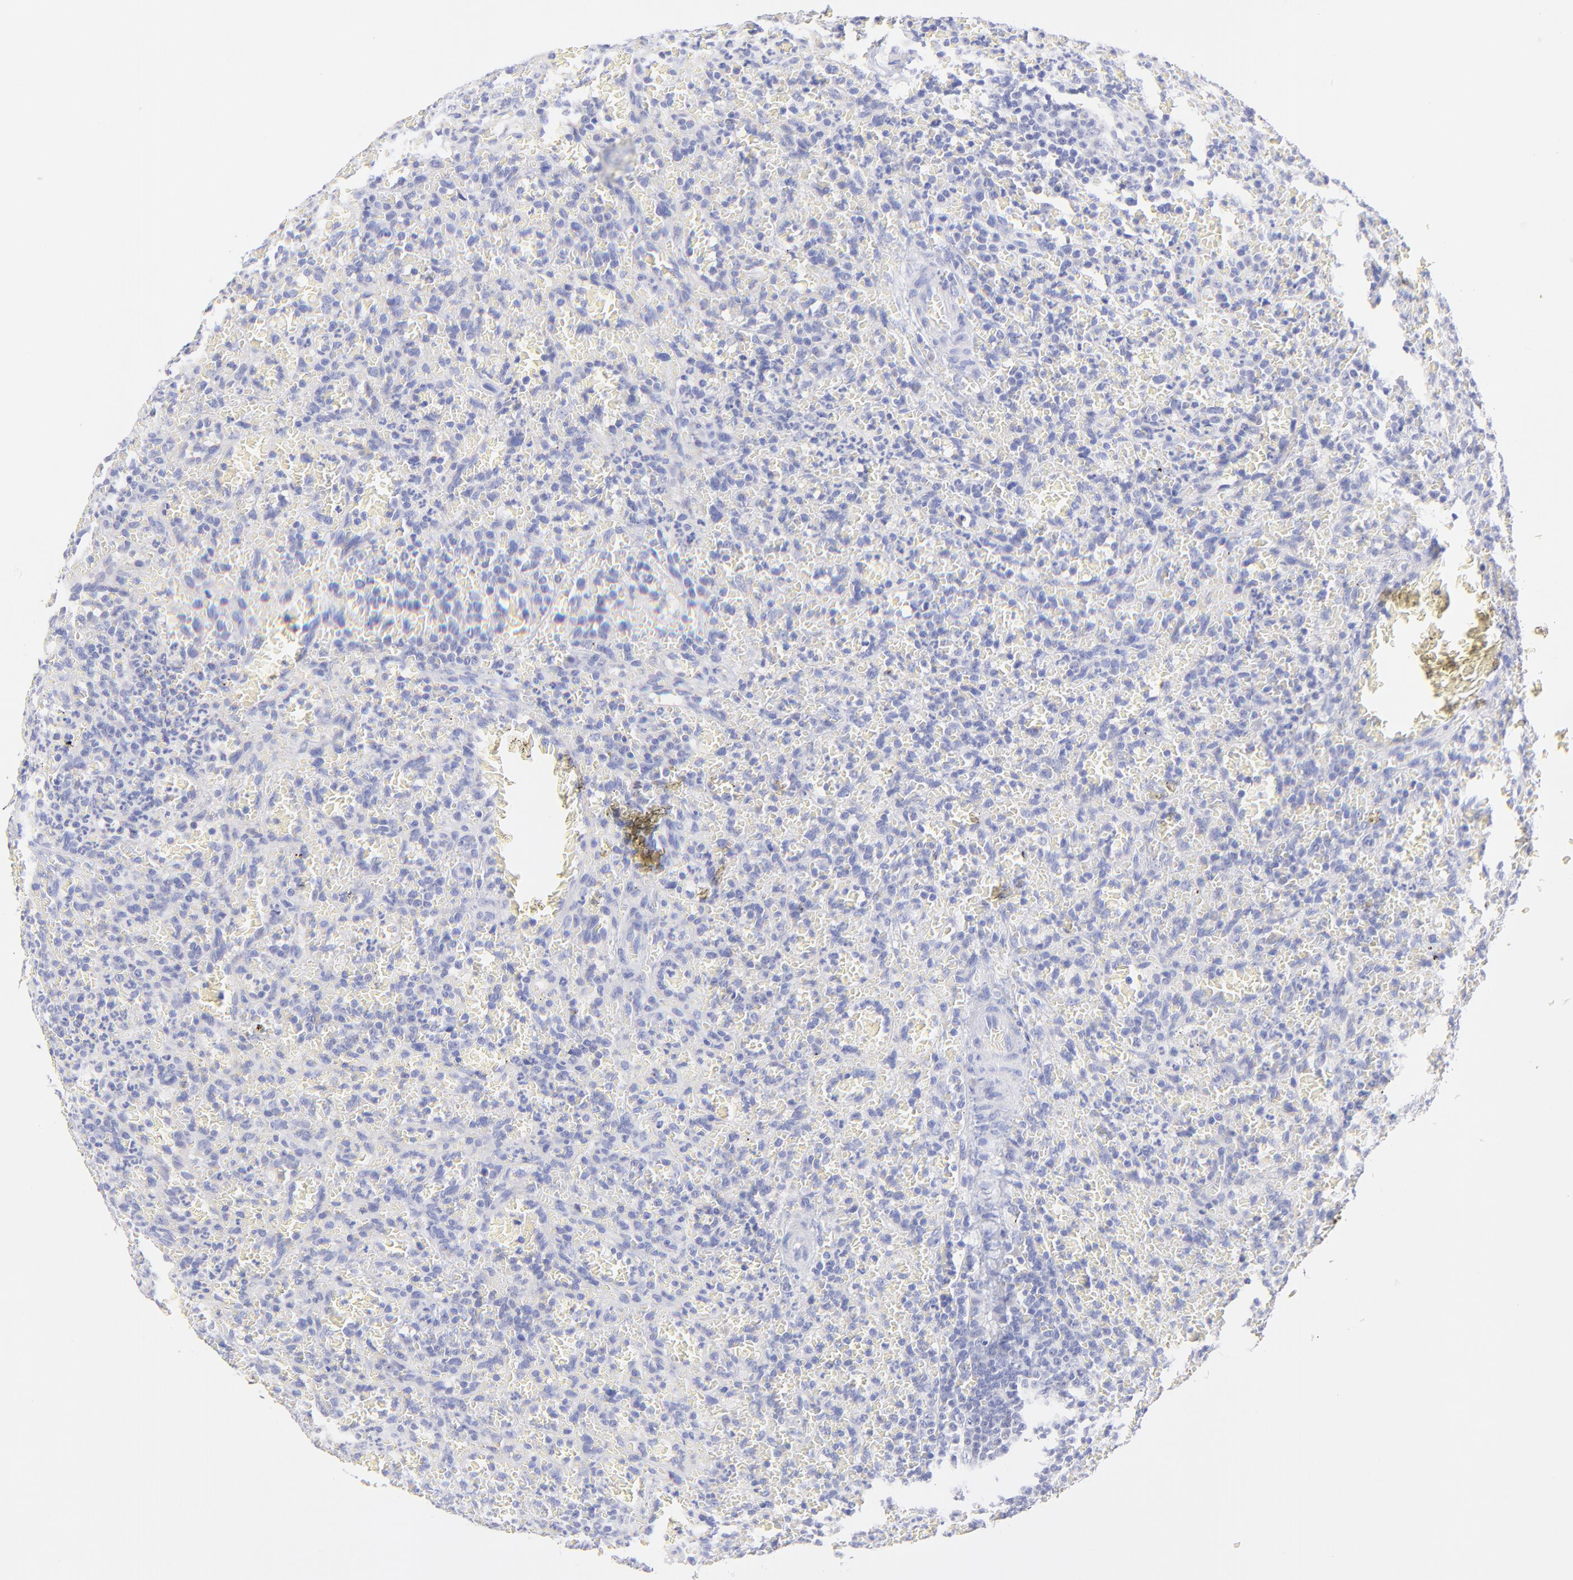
{"staining": {"intensity": "negative", "quantity": "none", "location": "none"}, "tissue": "lymphoma", "cell_type": "Tumor cells", "image_type": "cancer", "snomed": [{"axis": "morphology", "description": "Malignant lymphoma, non-Hodgkin's type, Low grade"}, {"axis": "topography", "description": "Spleen"}], "caption": "Tumor cells show no significant expression in lymphoma. (DAB immunohistochemistry (IHC) visualized using brightfield microscopy, high magnification).", "gene": "RAB3A", "patient": {"sex": "female", "age": 64}}